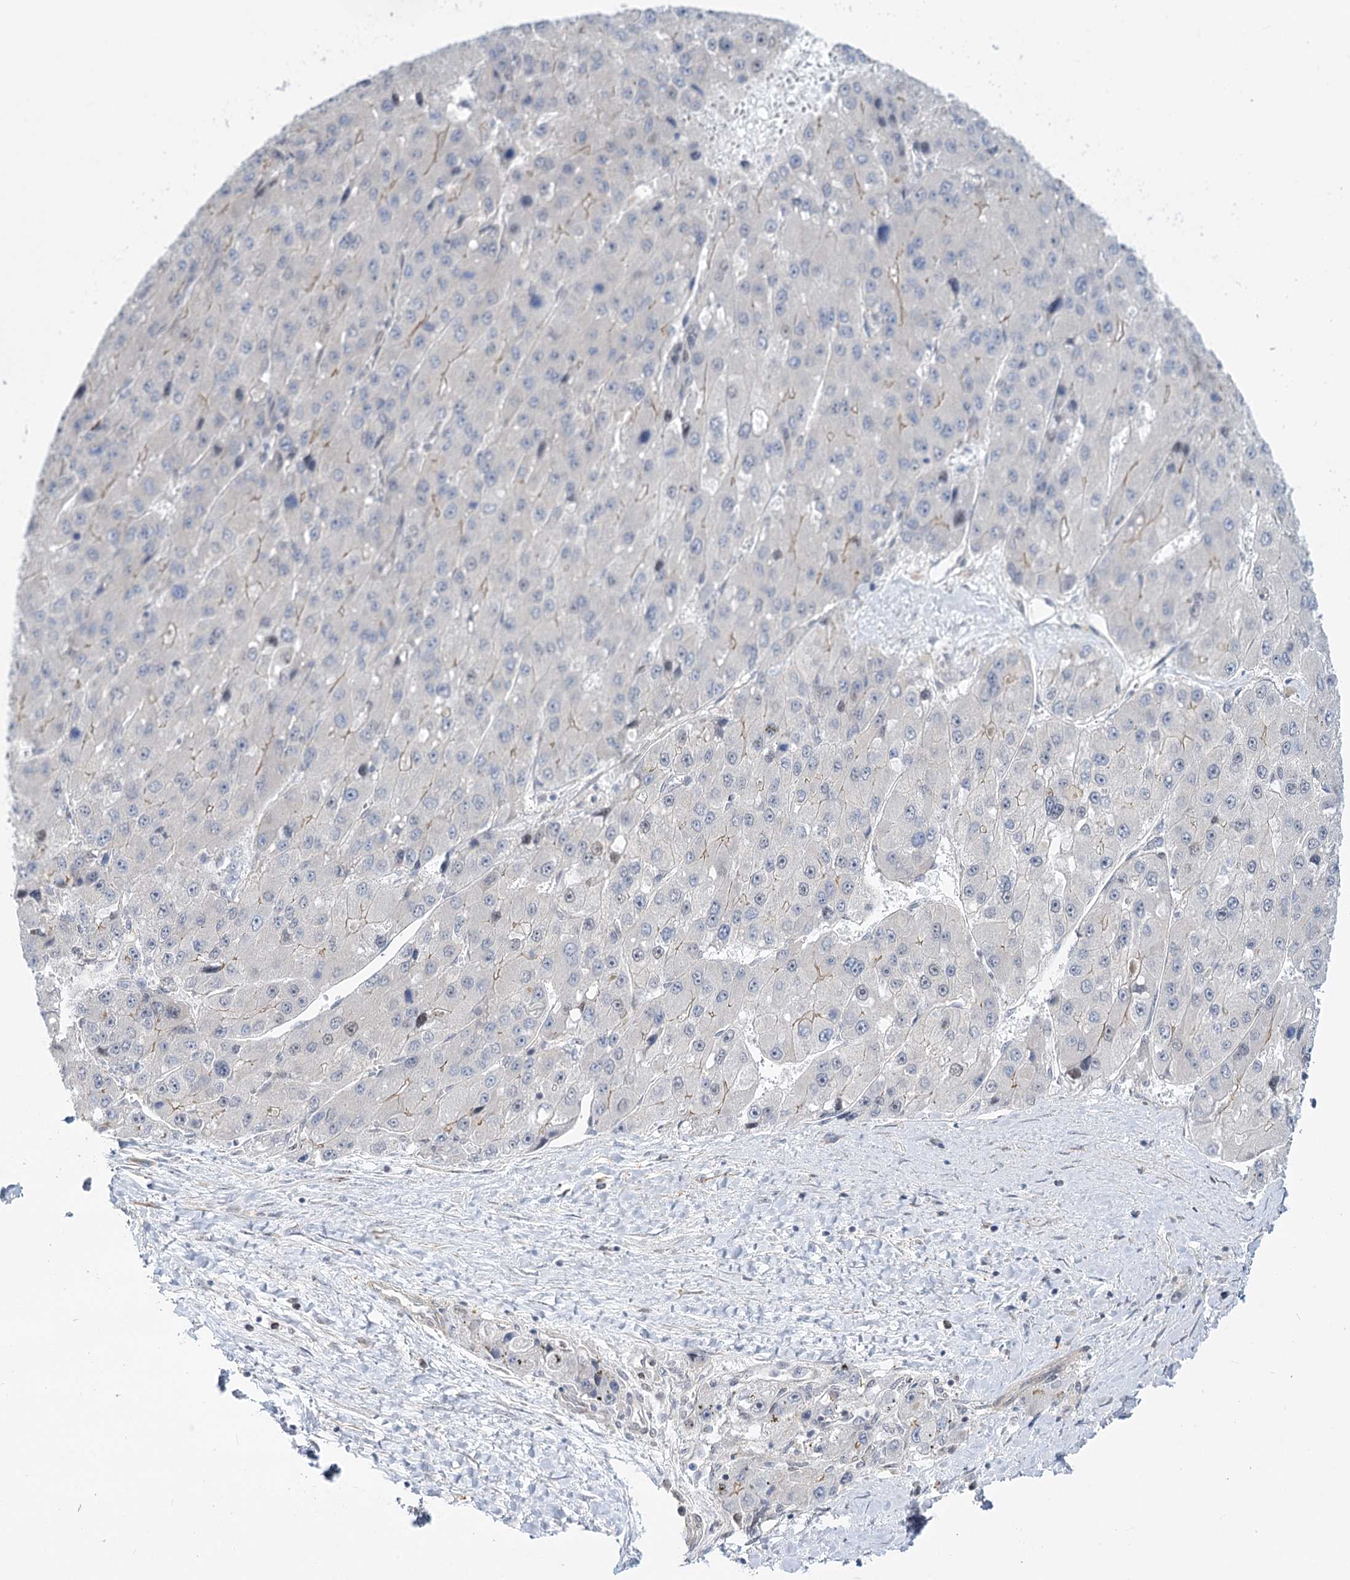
{"staining": {"intensity": "negative", "quantity": "none", "location": "none"}, "tissue": "liver cancer", "cell_type": "Tumor cells", "image_type": "cancer", "snomed": [{"axis": "morphology", "description": "Carcinoma, Hepatocellular, NOS"}, {"axis": "topography", "description": "Liver"}], "caption": "High magnification brightfield microscopy of liver hepatocellular carcinoma stained with DAB (3,3'-diaminobenzidine) (brown) and counterstained with hematoxylin (blue): tumor cells show no significant staining.", "gene": "ARSI", "patient": {"sex": "female", "age": 73}}